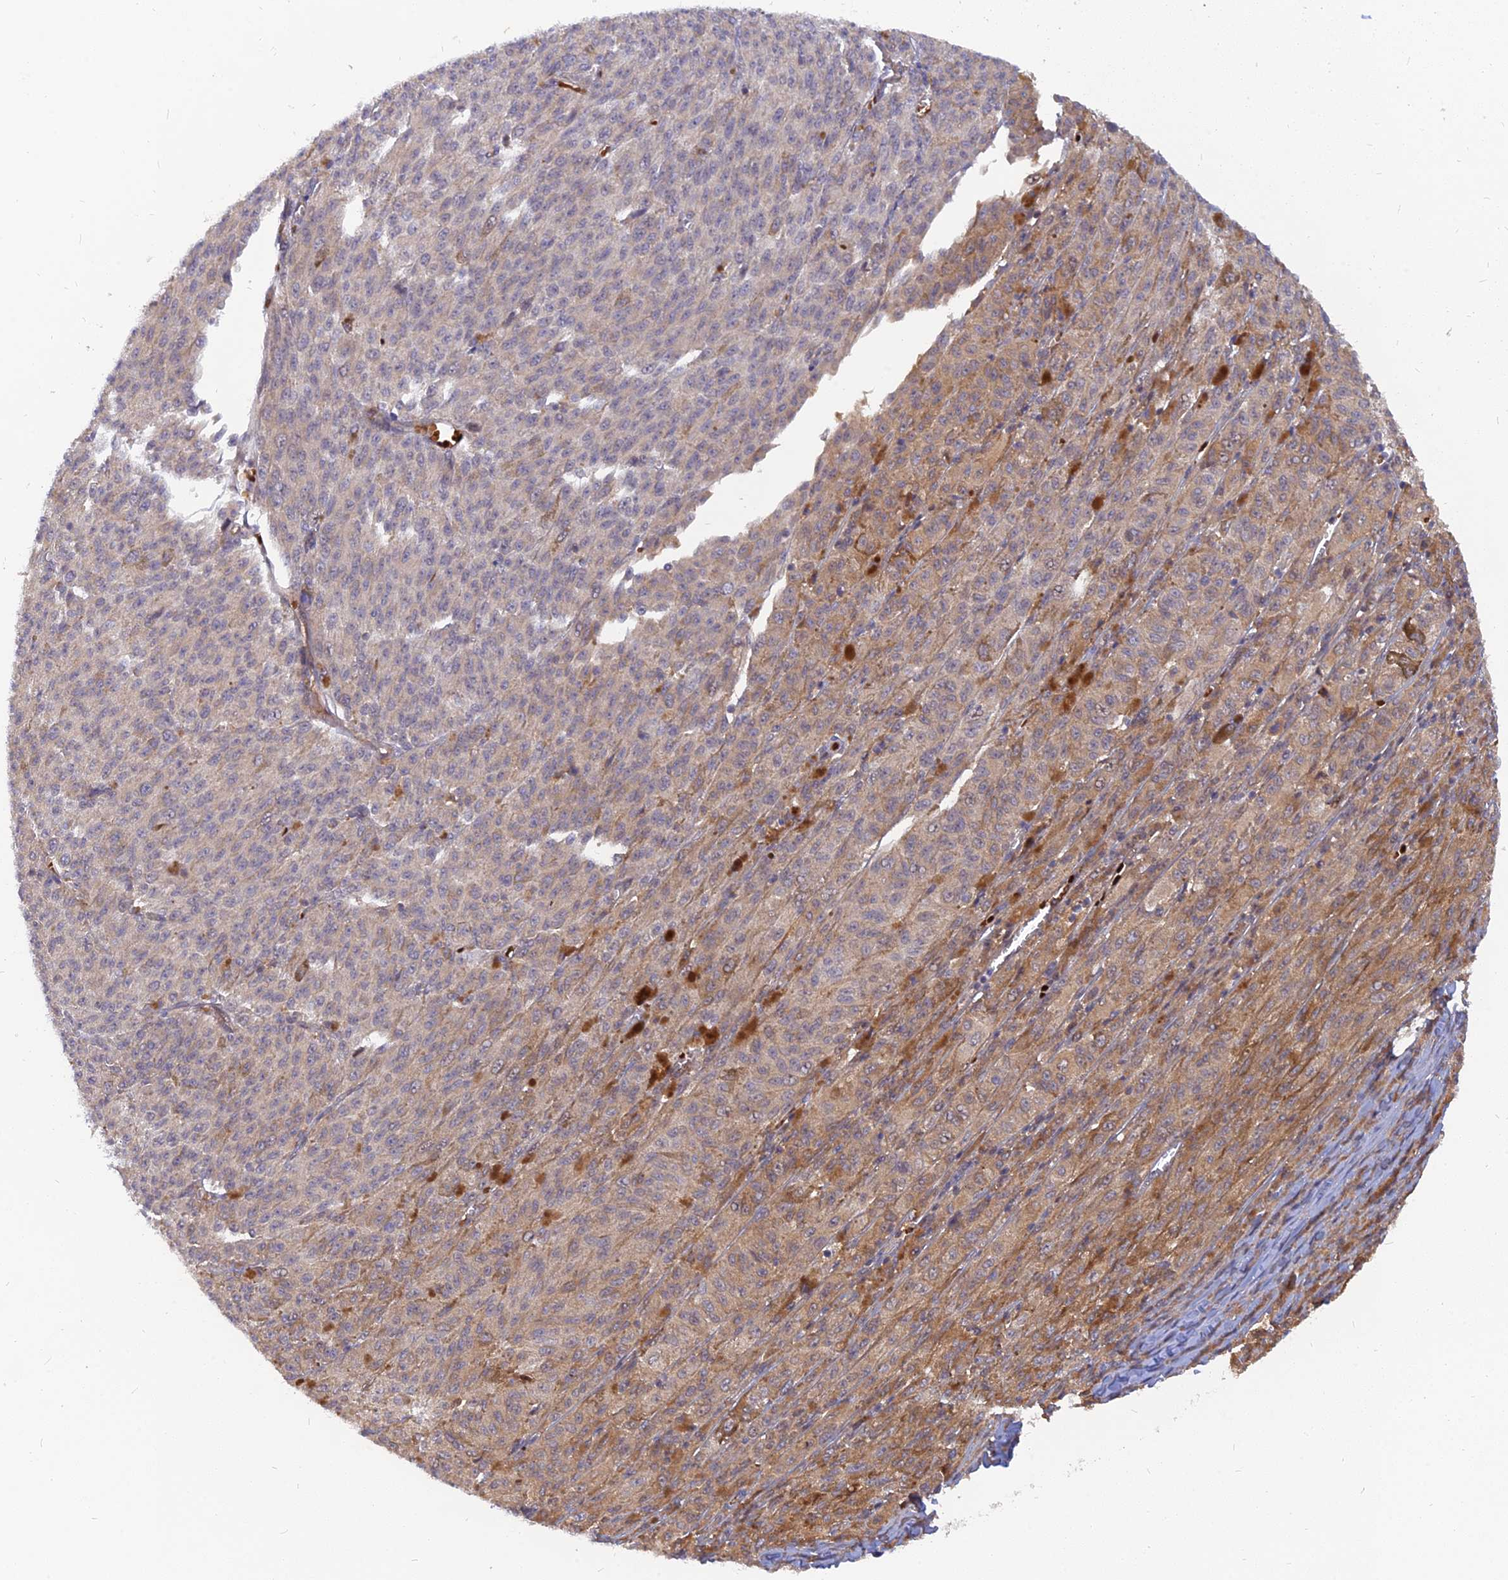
{"staining": {"intensity": "moderate", "quantity": "<25%", "location": "cytoplasmic/membranous"}, "tissue": "melanoma", "cell_type": "Tumor cells", "image_type": "cancer", "snomed": [{"axis": "morphology", "description": "Malignant melanoma, NOS"}, {"axis": "topography", "description": "Skin"}], "caption": "Melanoma stained with immunohistochemistry (IHC) displays moderate cytoplasmic/membranous expression in about <25% of tumor cells. Using DAB (brown) and hematoxylin (blue) stains, captured at high magnification using brightfield microscopy.", "gene": "ARL2BP", "patient": {"sex": "female", "age": 52}}